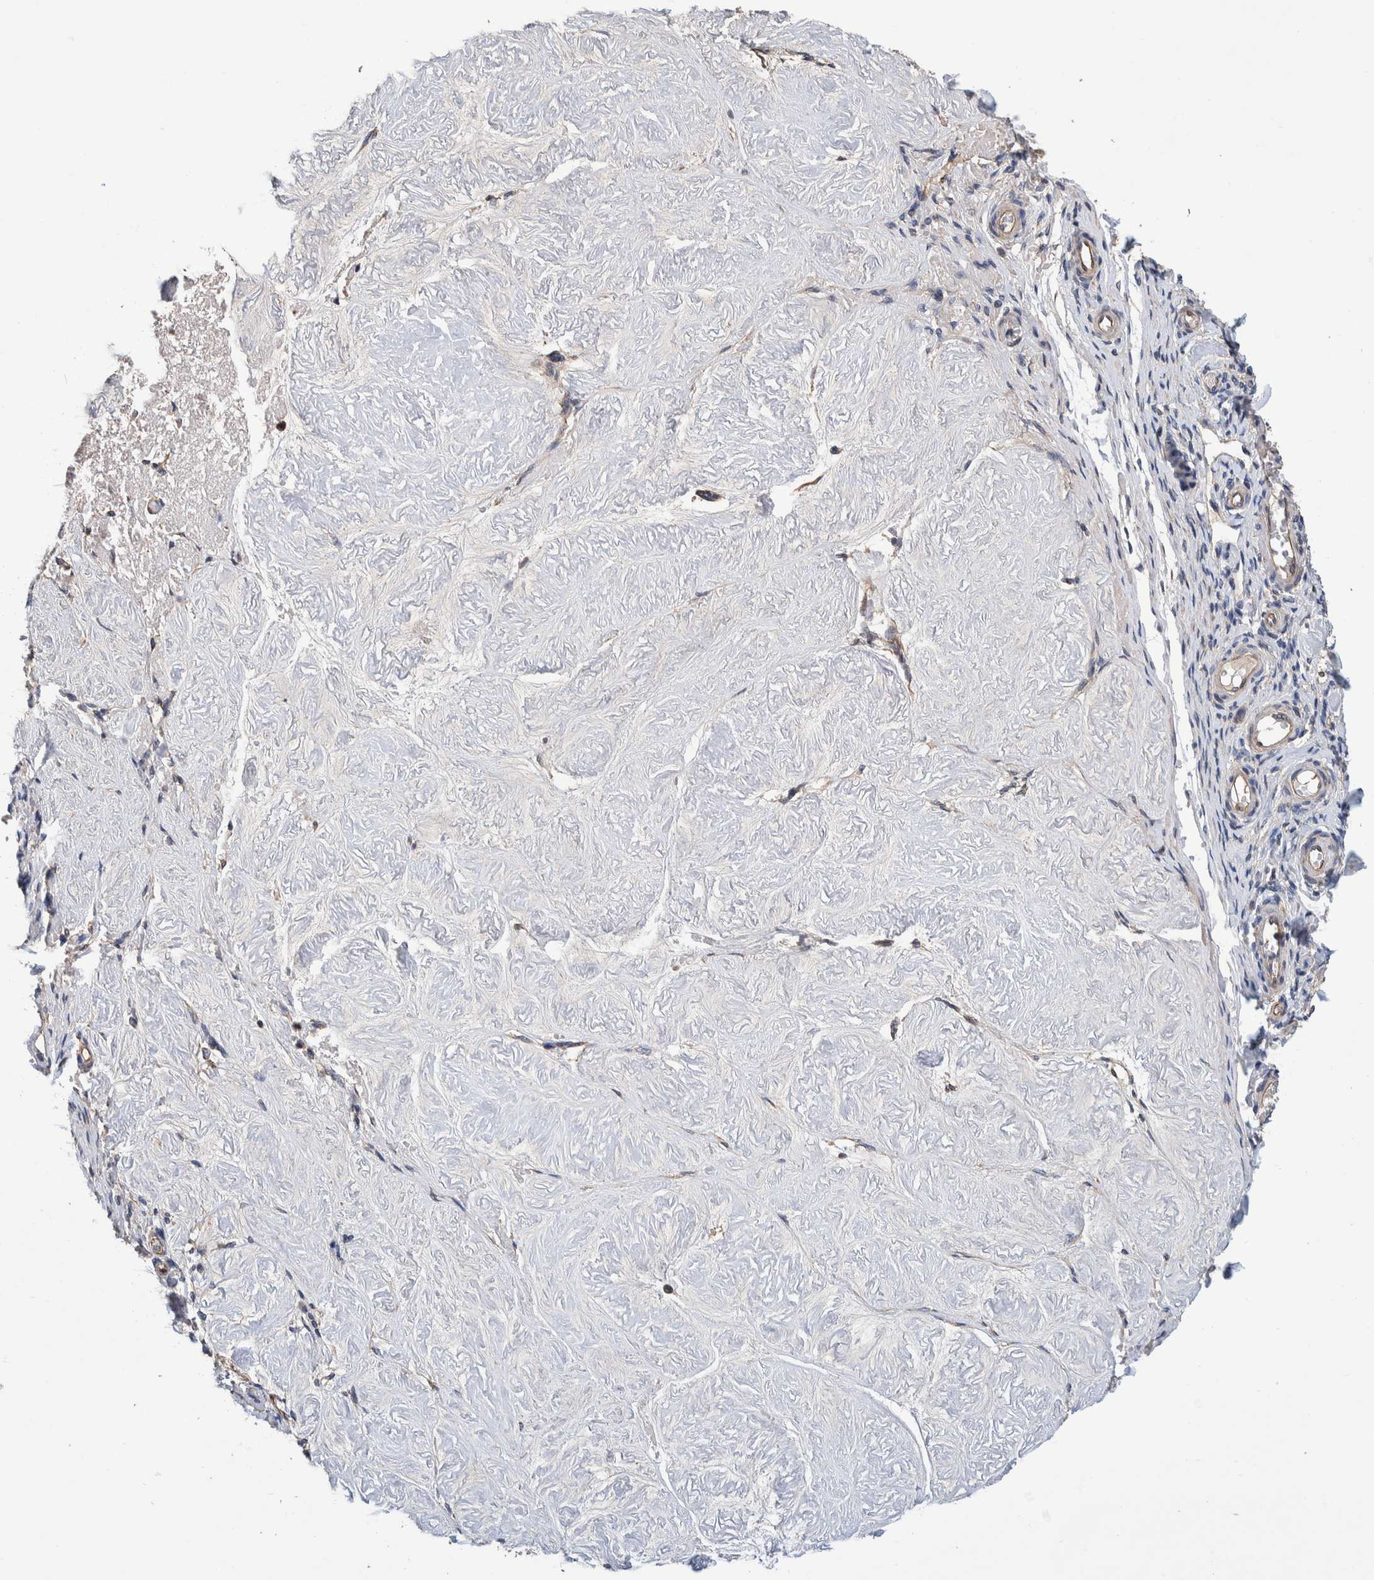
{"staining": {"intensity": "moderate", "quantity": "25%-75%", "location": "cytoplasmic/membranous"}, "tissue": "adipose tissue", "cell_type": "Adipocytes", "image_type": "normal", "snomed": [{"axis": "morphology", "description": "Normal tissue, NOS"}, {"axis": "topography", "description": "Vascular tissue"}, {"axis": "topography", "description": "Fallopian tube"}, {"axis": "topography", "description": "Ovary"}], "caption": "This micrograph reveals immunohistochemistry (IHC) staining of benign human adipose tissue, with medium moderate cytoplasmic/membranous staining in approximately 25%-75% of adipocytes.", "gene": "SLC45A4", "patient": {"sex": "female", "age": 67}}